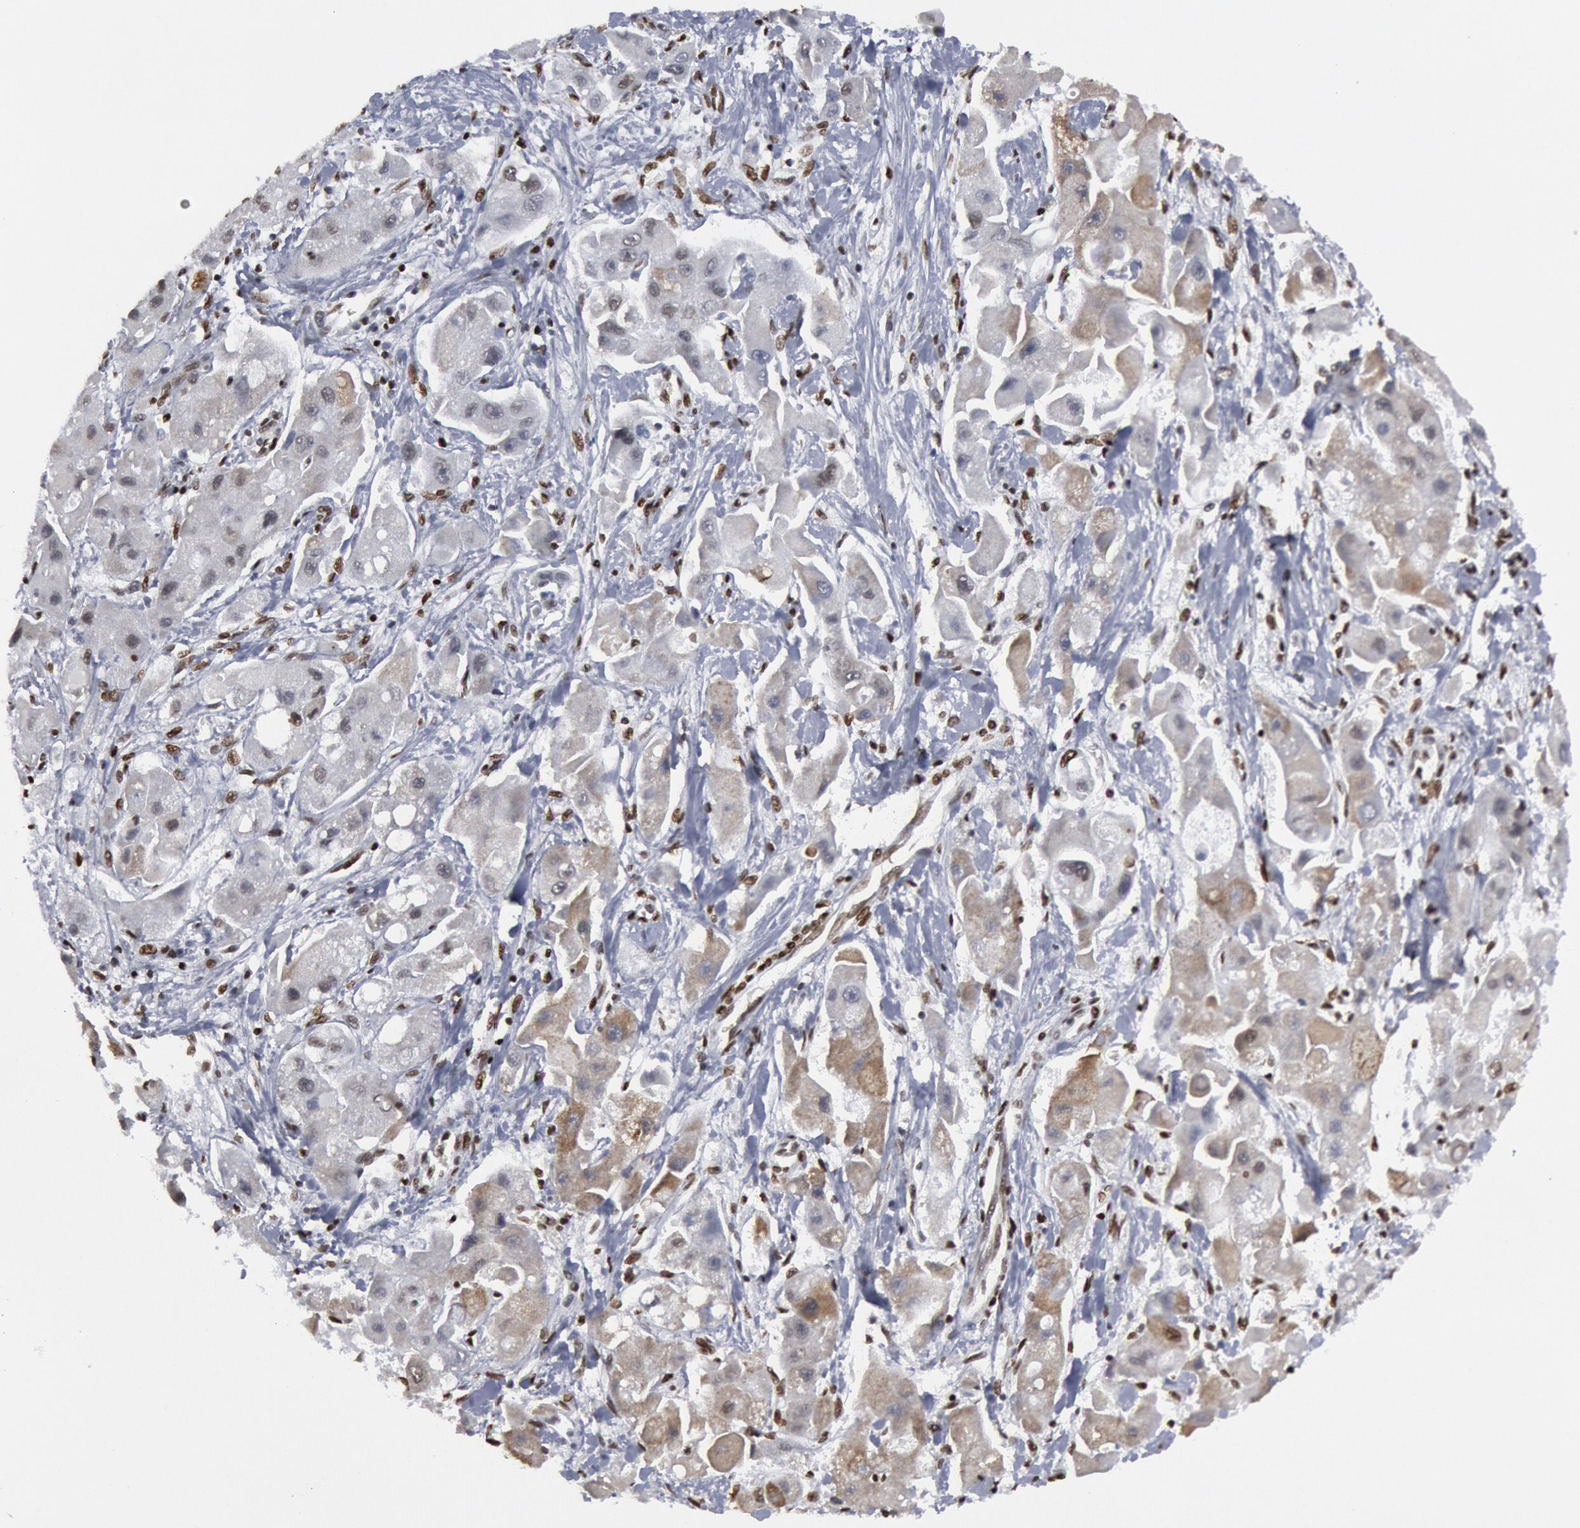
{"staining": {"intensity": "negative", "quantity": "none", "location": "none"}, "tissue": "liver cancer", "cell_type": "Tumor cells", "image_type": "cancer", "snomed": [{"axis": "morphology", "description": "Carcinoma, Hepatocellular, NOS"}, {"axis": "topography", "description": "Liver"}], "caption": "A histopathology image of liver cancer stained for a protein demonstrates no brown staining in tumor cells.", "gene": "MECP2", "patient": {"sex": "male", "age": 24}}